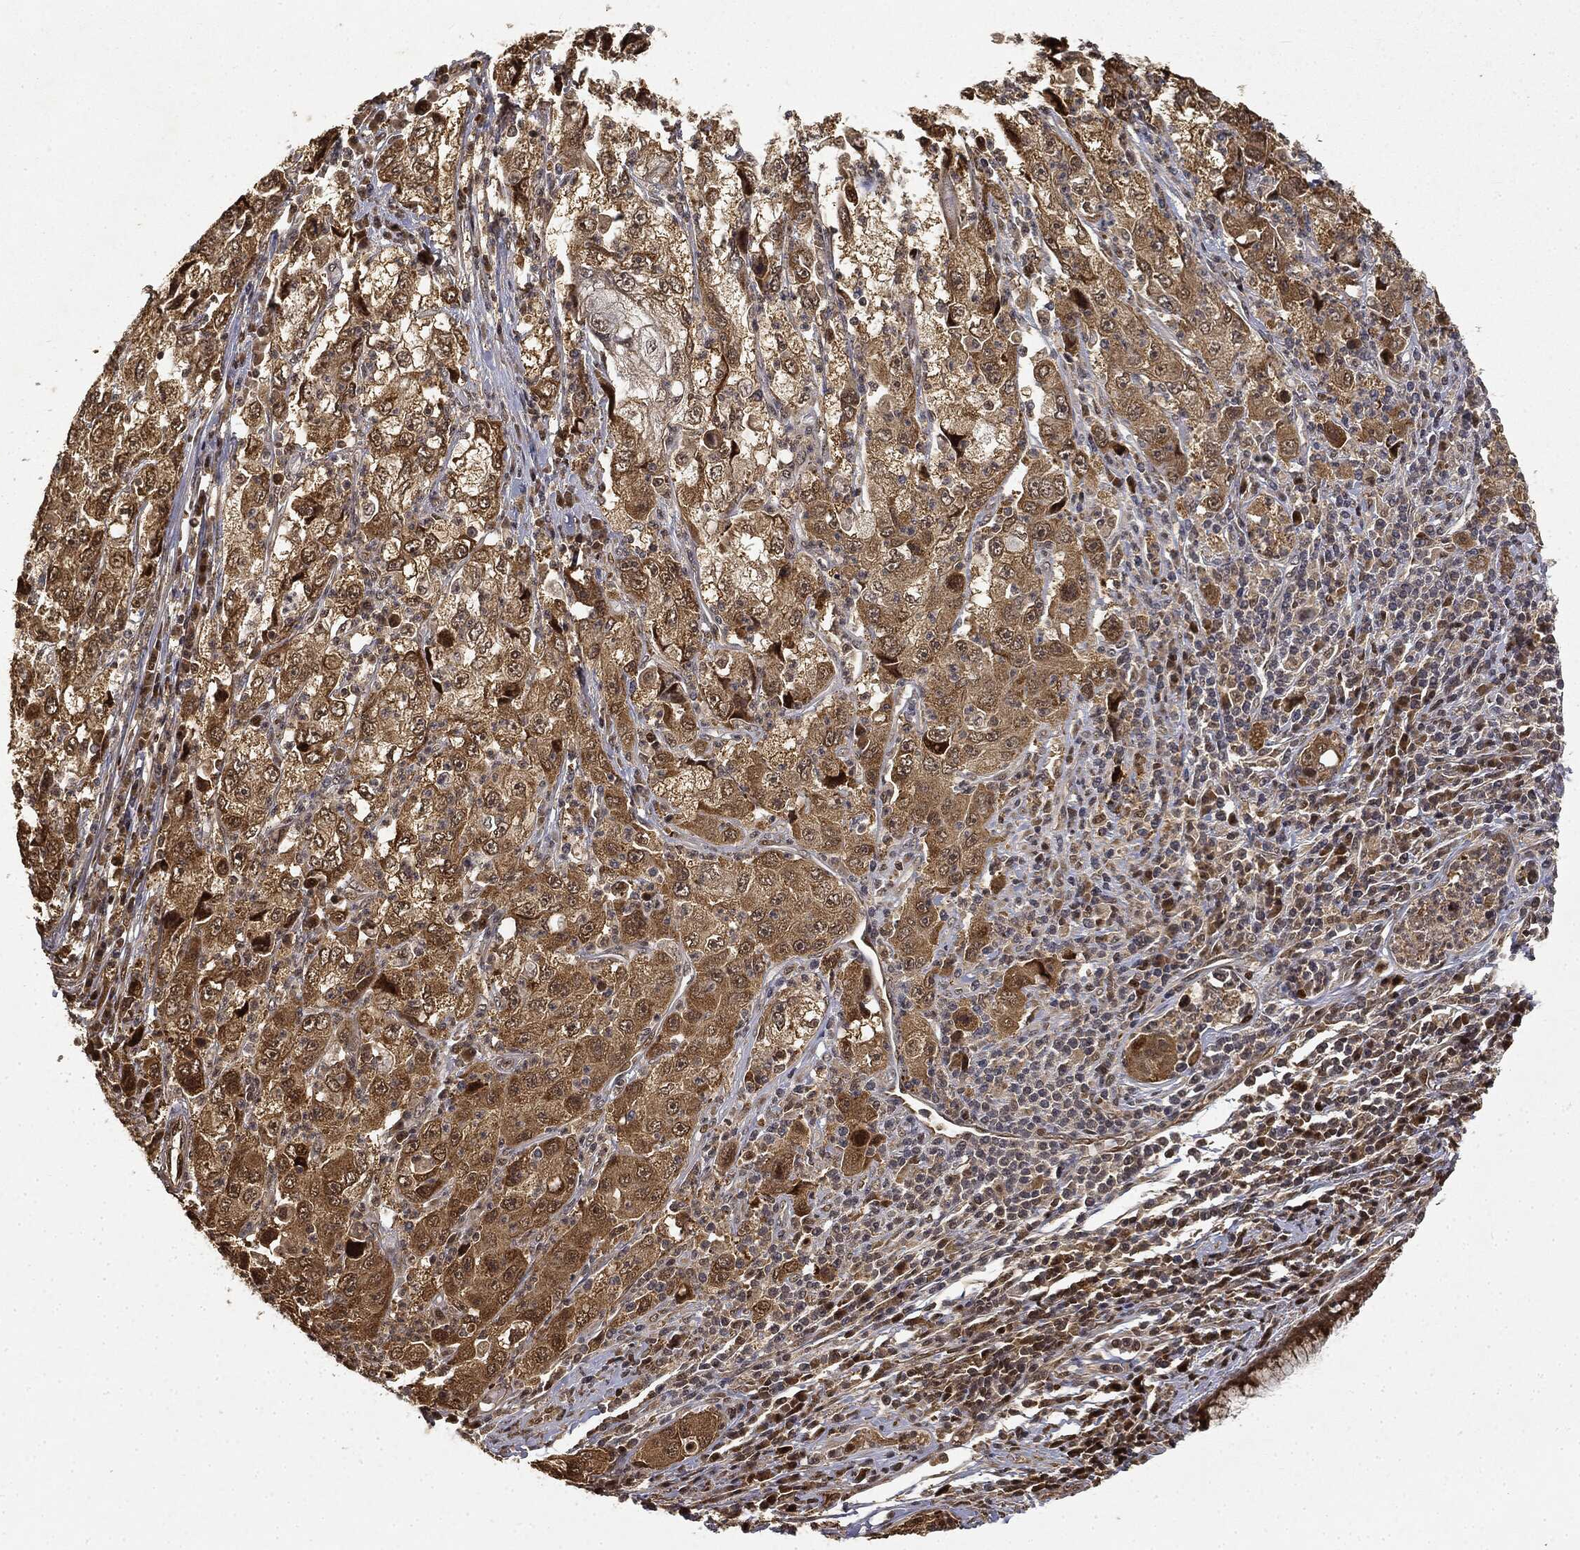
{"staining": {"intensity": "moderate", "quantity": ">75%", "location": "cytoplasmic/membranous"}, "tissue": "cervical cancer", "cell_type": "Tumor cells", "image_type": "cancer", "snomed": [{"axis": "morphology", "description": "Squamous cell carcinoma, NOS"}, {"axis": "topography", "description": "Cervix"}], "caption": "Immunohistochemical staining of human squamous cell carcinoma (cervical) demonstrates medium levels of moderate cytoplasmic/membranous protein staining in approximately >75% of tumor cells.", "gene": "ZNHIT6", "patient": {"sex": "female", "age": 36}}